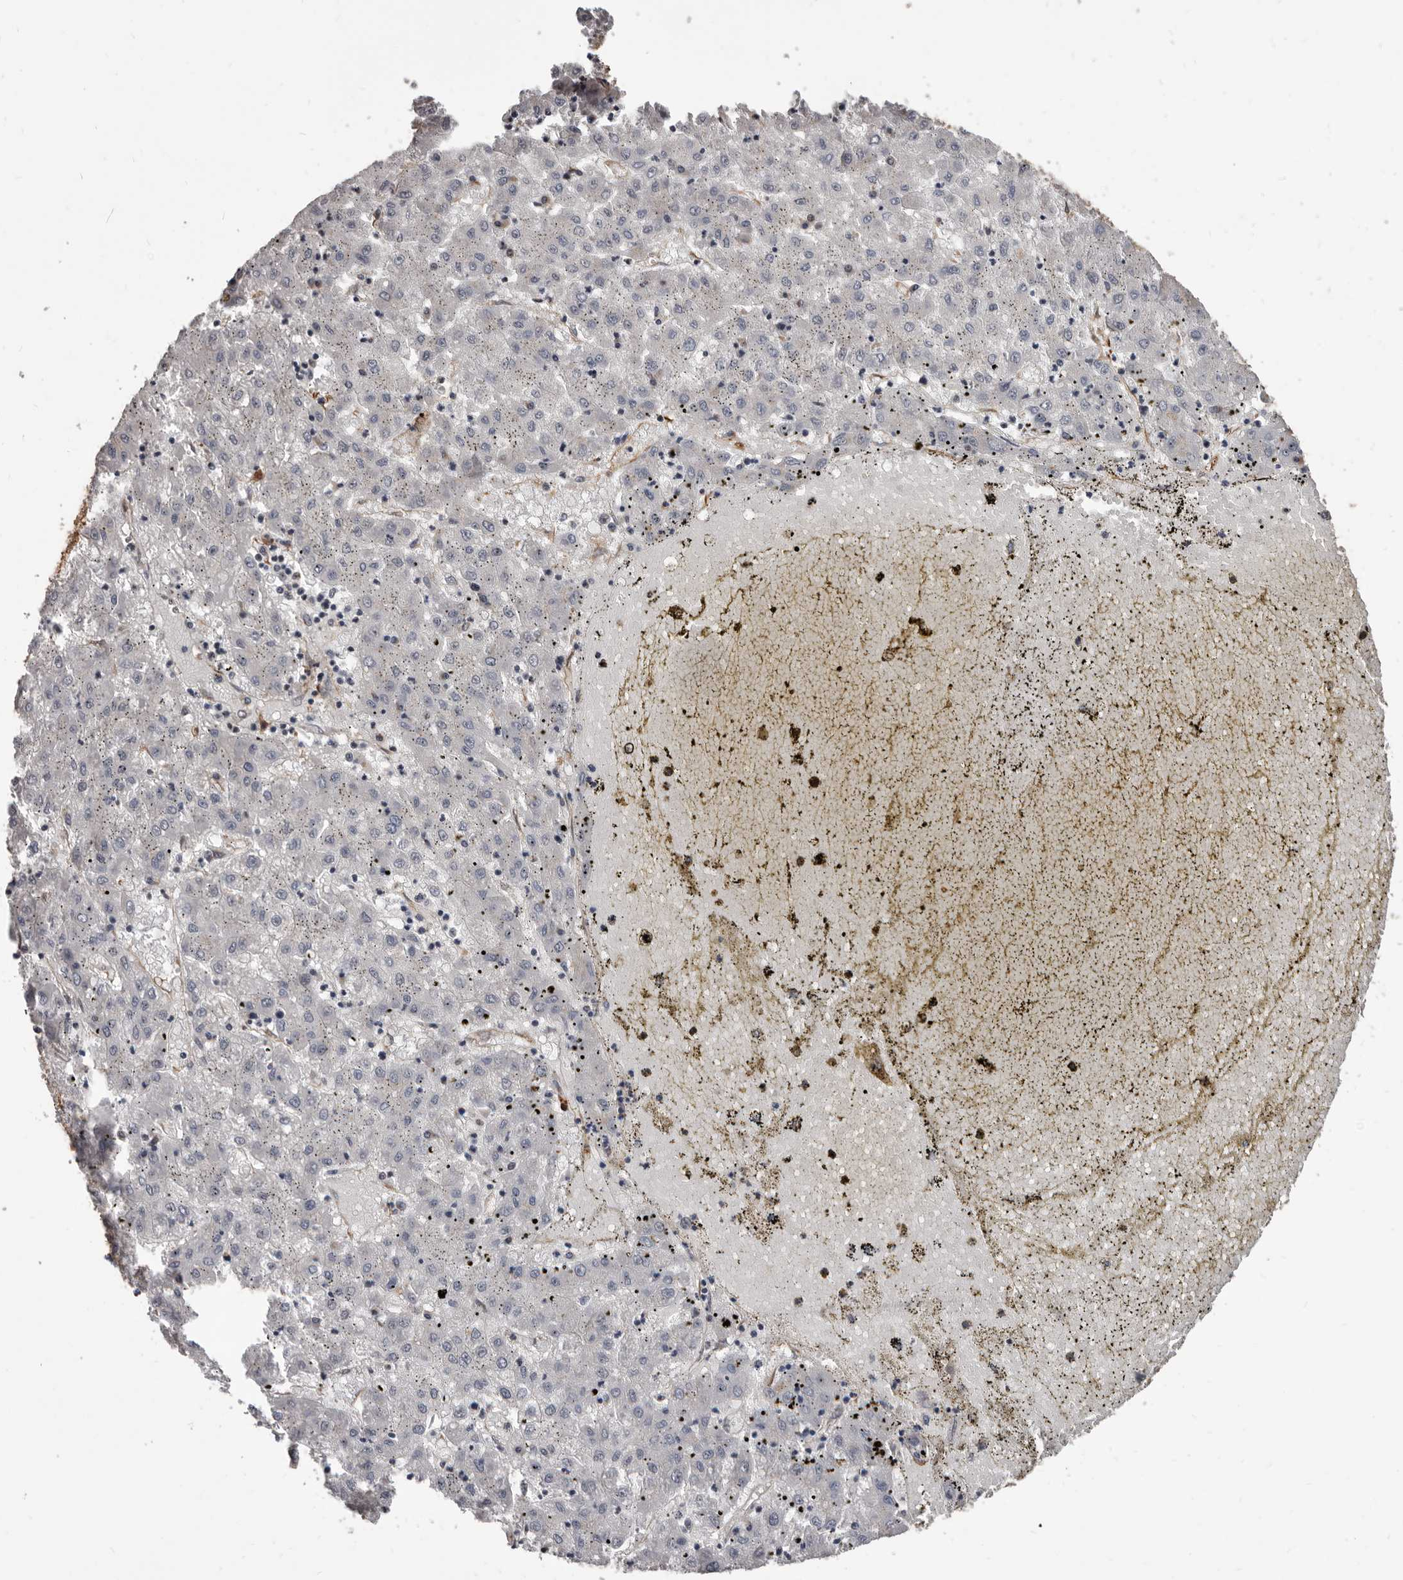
{"staining": {"intensity": "weak", "quantity": "<25%", "location": "cytoplasmic/membranous"}, "tissue": "liver cancer", "cell_type": "Tumor cells", "image_type": "cancer", "snomed": [{"axis": "morphology", "description": "Carcinoma, Hepatocellular, NOS"}, {"axis": "topography", "description": "Liver"}], "caption": "High power microscopy photomicrograph of an immunohistochemistry (IHC) image of liver cancer, revealing no significant staining in tumor cells.", "gene": "ADAMTS20", "patient": {"sex": "male", "age": 72}}